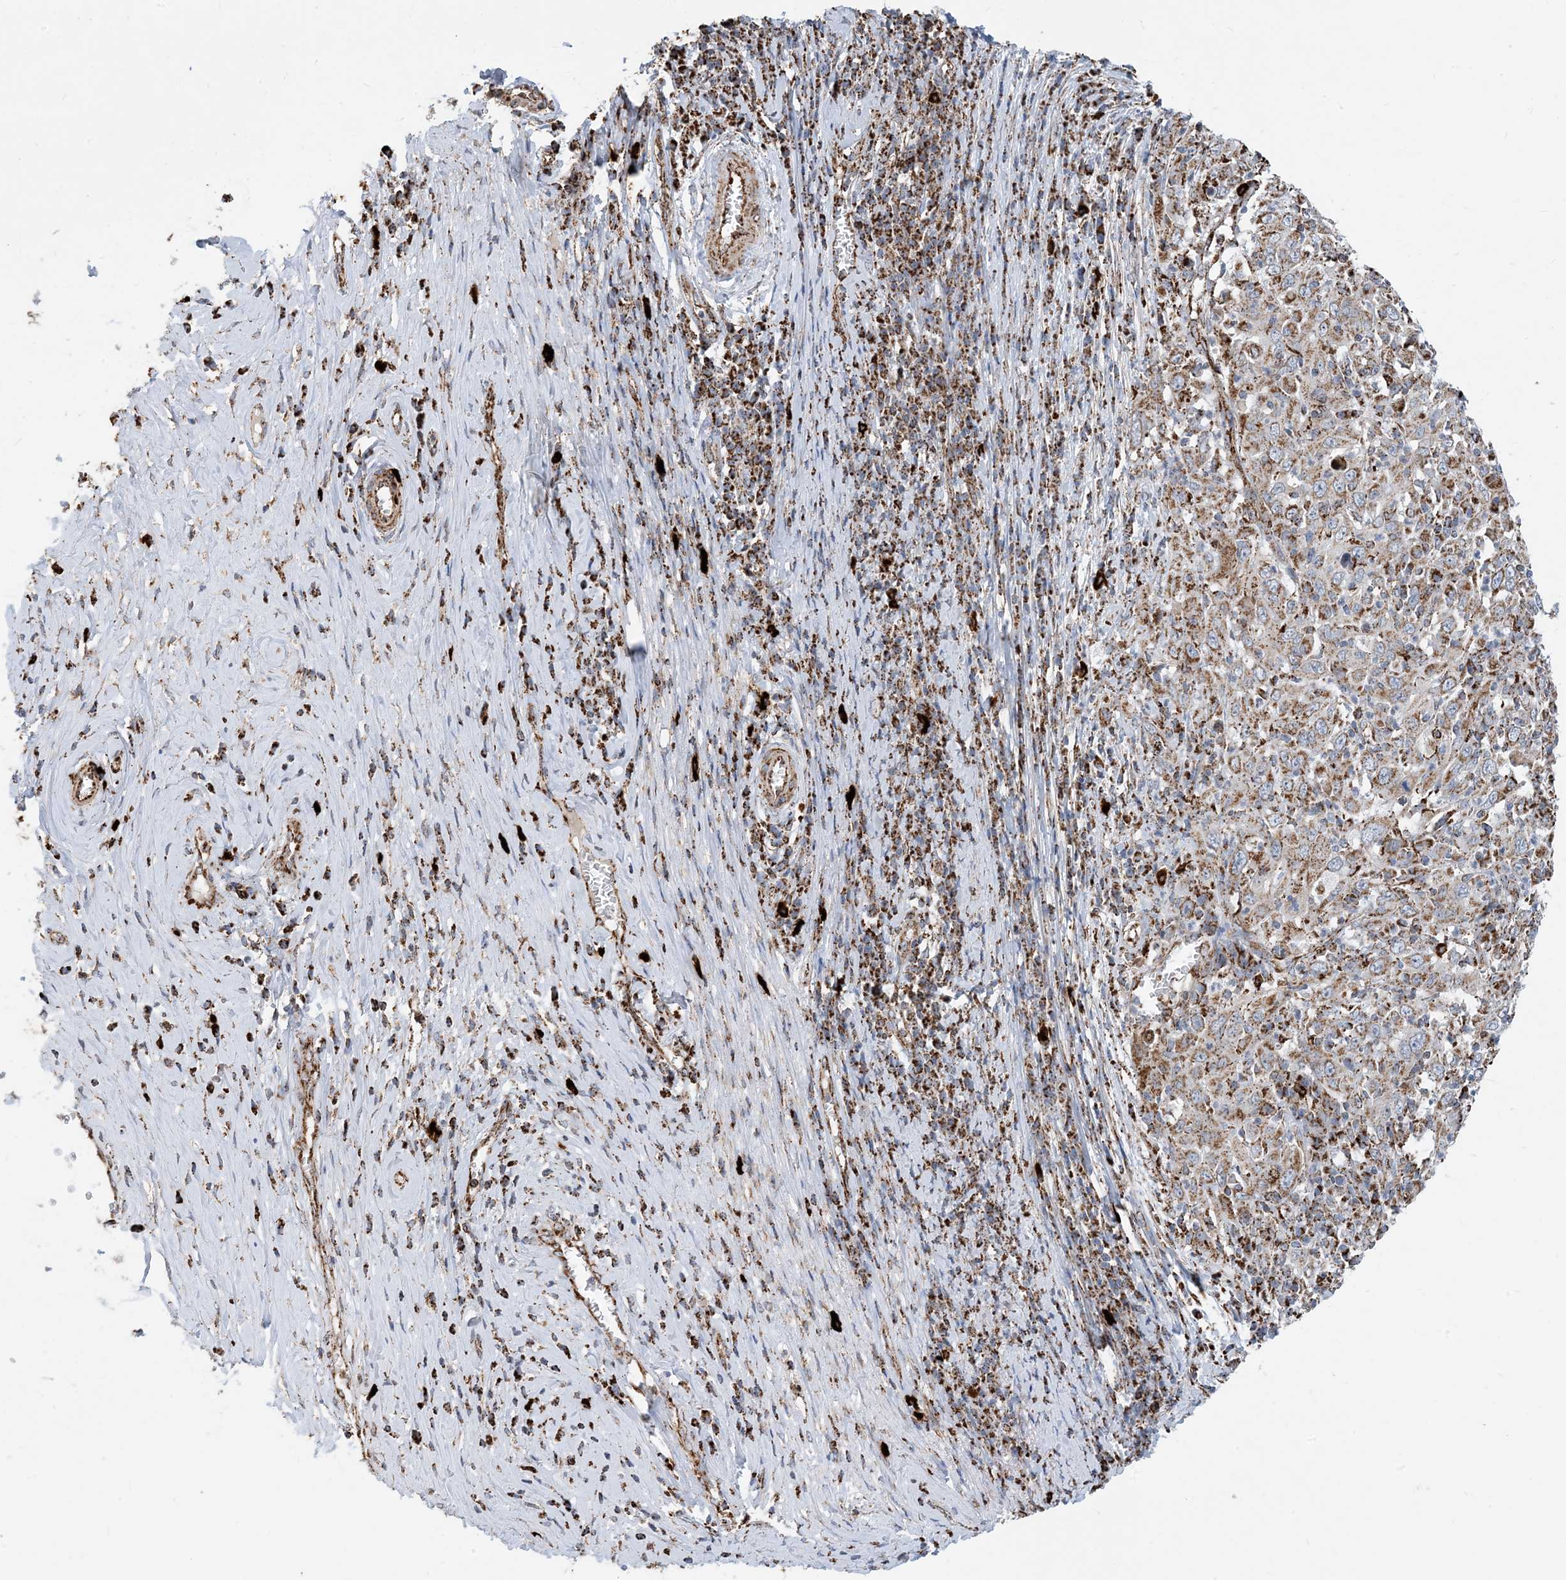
{"staining": {"intensity": "moderate", "quantity": ">75%", "location": "cytoplasmic/membranous"}, "tissue": "cervical cancer", "cell_type": "Tumor cells", "image_type": "cancer", "snomed": [{"axis": "morphology", "description": "Squamous cell carcinoma, NOS"}, {"axis": "topography", "description": "Cervix"}], "caption": "Cervical squamous cell carcinoma stained with a brown dye shows moderate cytoplasmic/membranous positive expression in about >75% of tumor cells.", "gene": "PCDHGA1", "patient": {"sex": "female", "age": 46}}